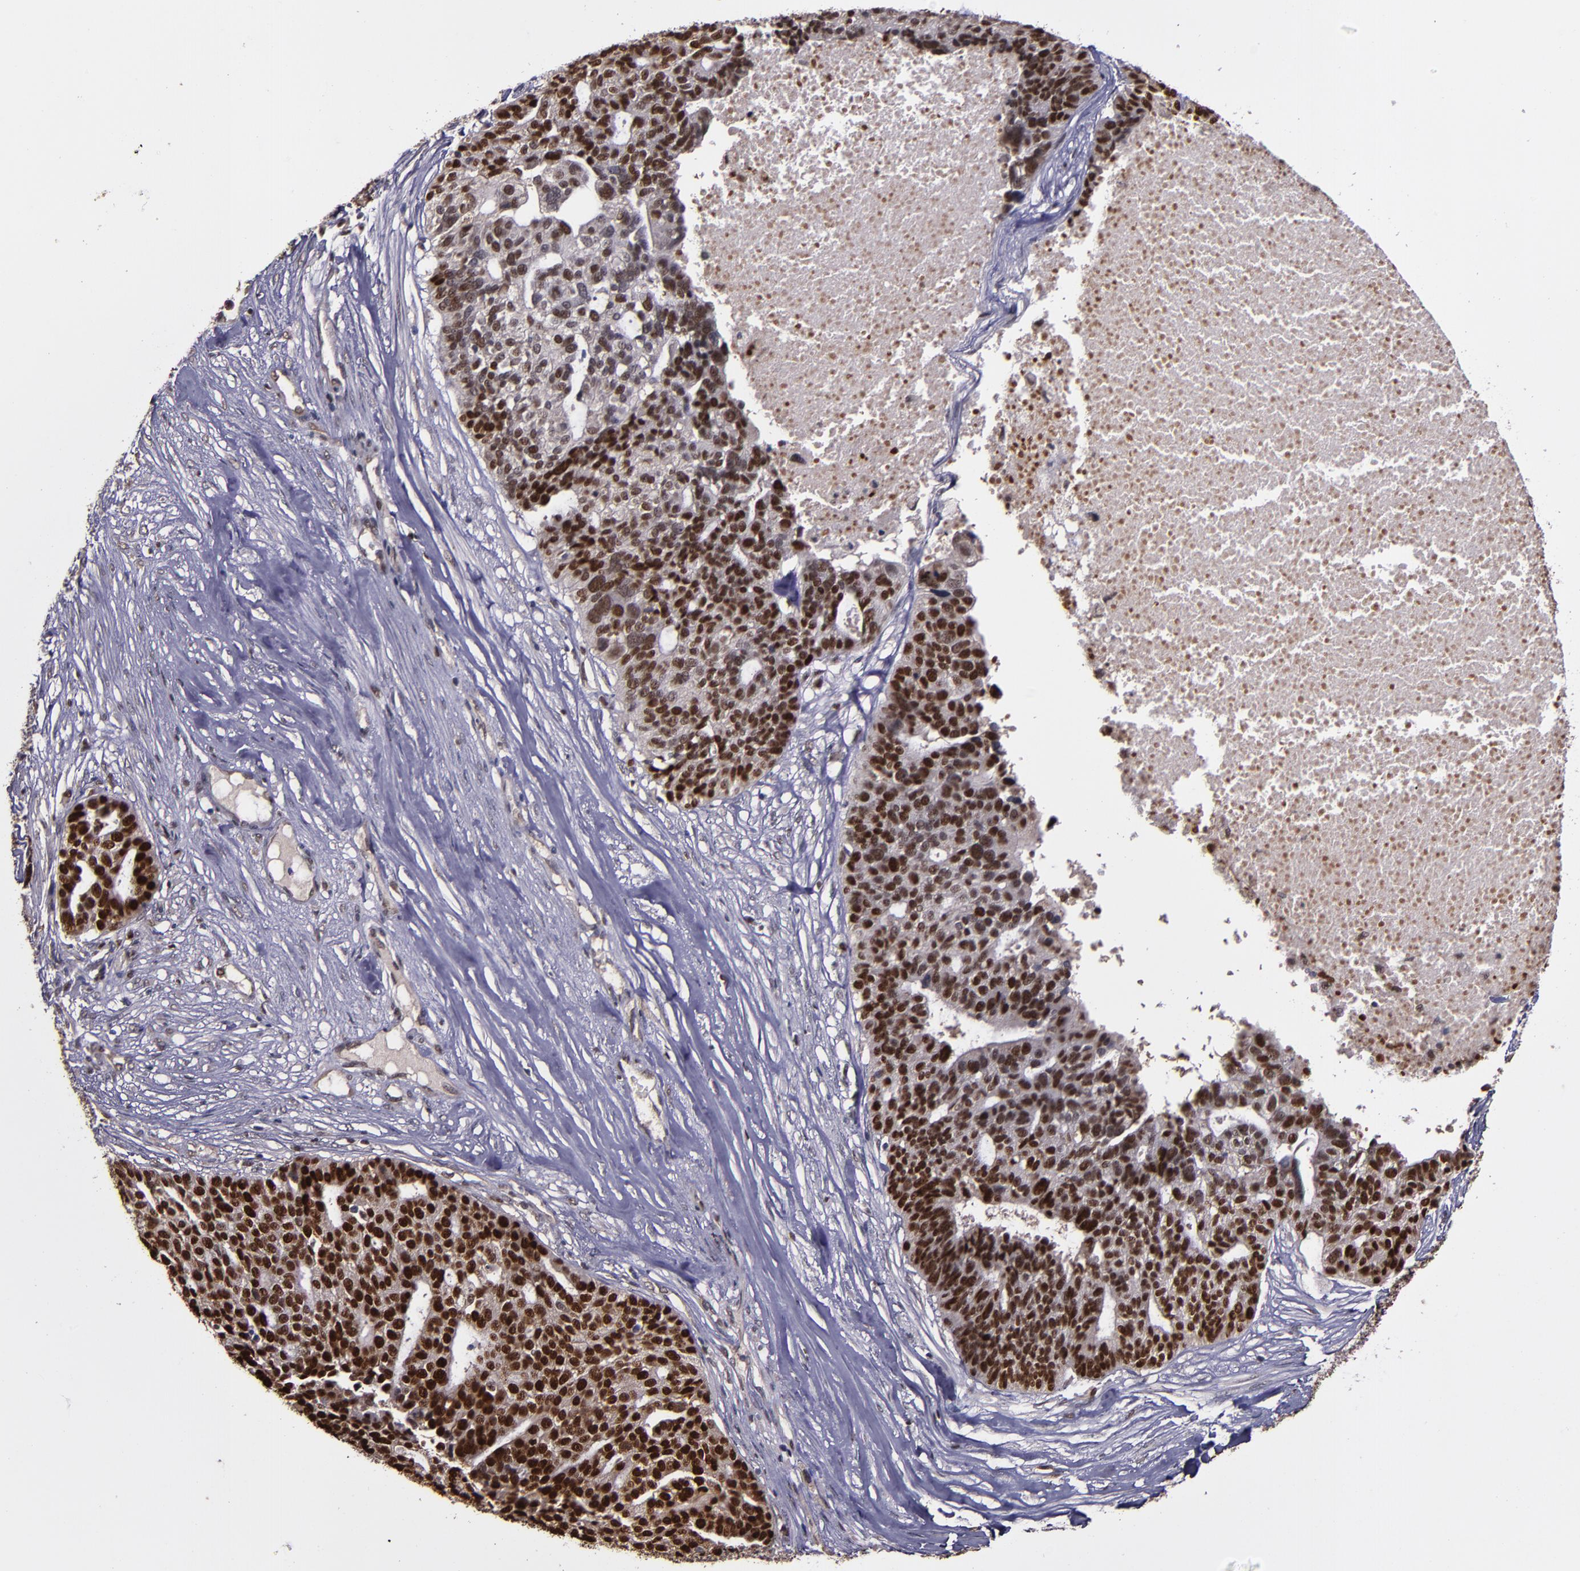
{"staining": {"intensity": "strong", "quantity": ">75%", "location": "nuclear"}, "tissue": "ovarian cancer", "cell_type": "Tumor cells", "image_type": "cancer", "snomed": [{"axis": "morphology", "description": "Cystadenocarcinoma, serous, NOS"}, {"axis": "topography", "description": "Ovary"}], "caption": "Serous cystadenocarcinoma (ovarian) tissue displays strong nuclear positivity in approximately >75% of tumor cells, visualized by immunohistochemistry.", "gene": "CHEK2", "patient": {"sex": "female", "age": 59}}